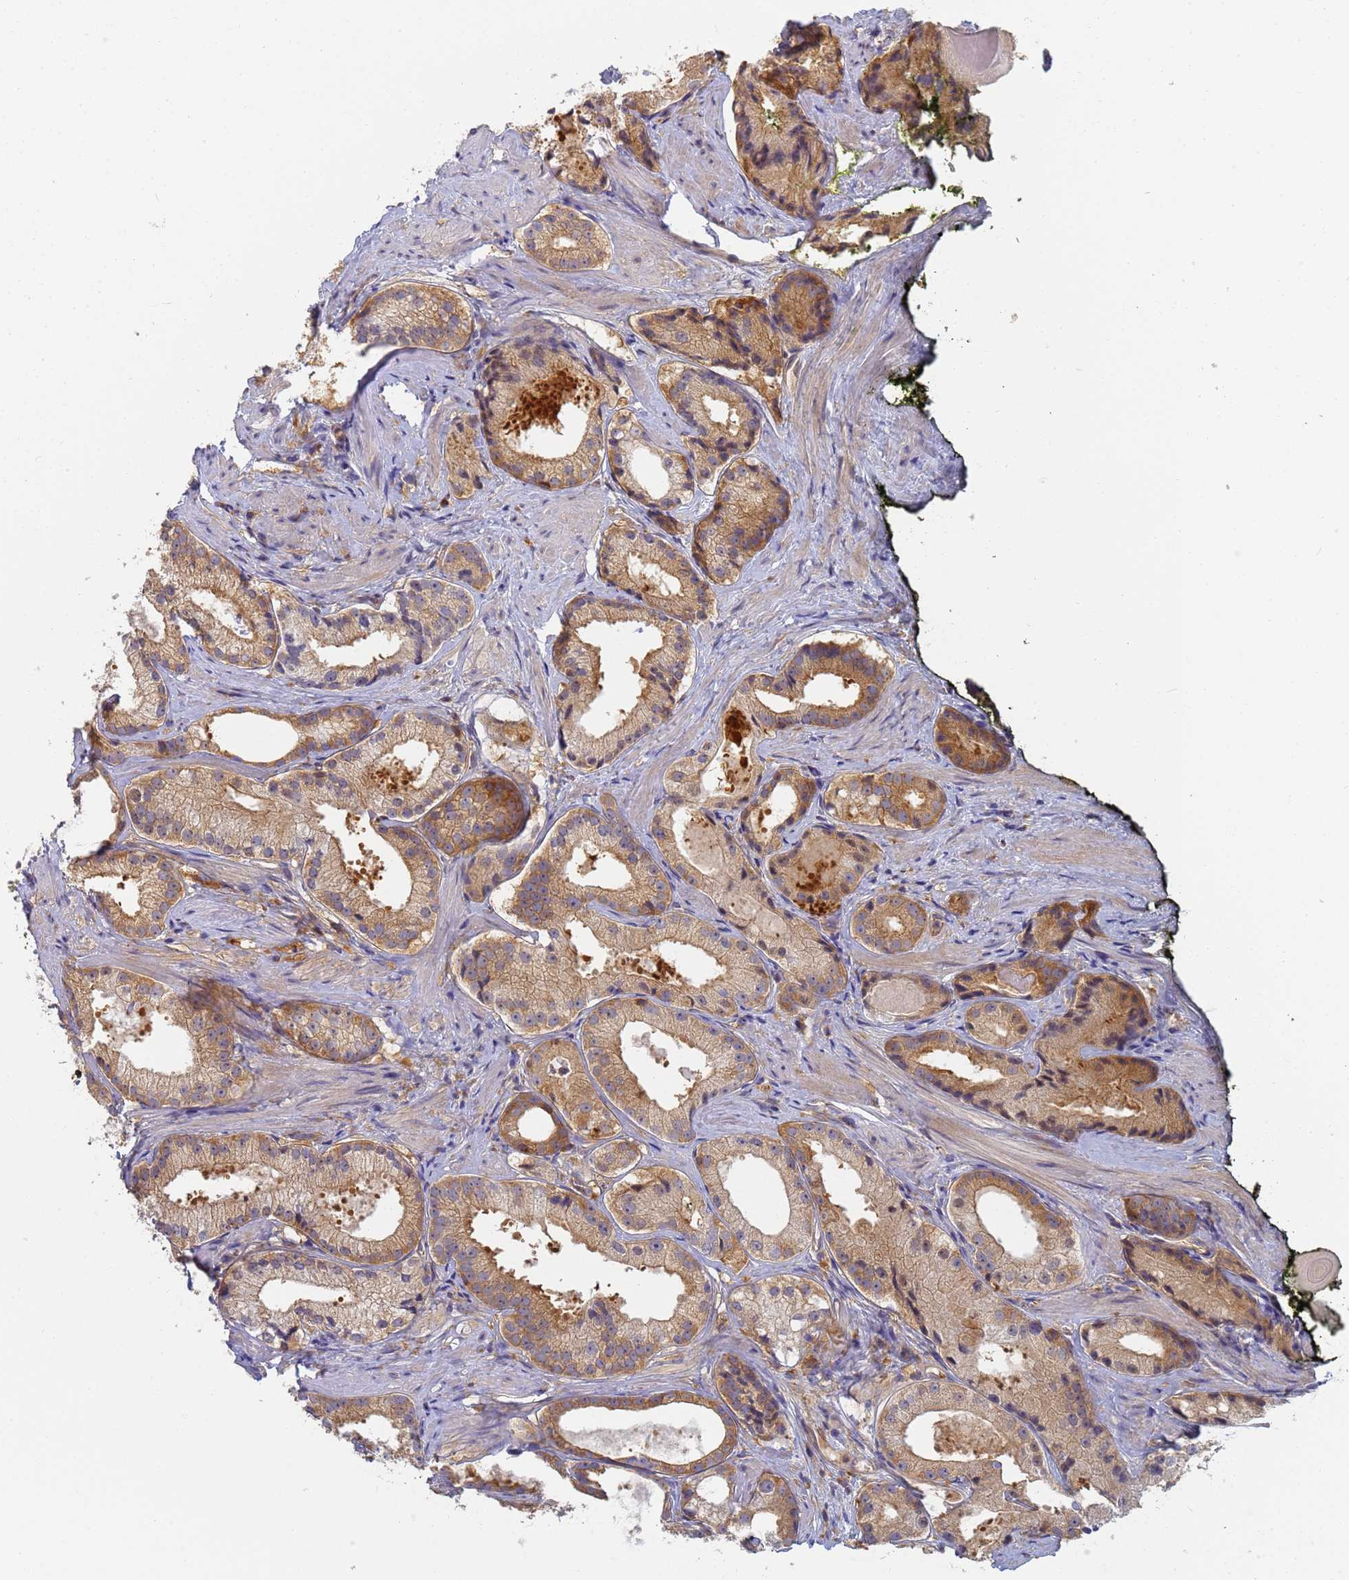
{"staining": {"intensity": "moderate", "quantity": "25%-75%", "location": "cytoplasmic/membranous"}, "tissue": "prostate cancer", "cell_type": "Tumor cells", "image_type": "cancer", "snomed": [{"axis": "morphology", "description": "Adenocarcinoma, Low grade"}, {"axis": "topography", "description": "Prostate"}], "caption": "Prostate cancer (adenocarcinoma (low-grade)) stained with immunohistochemistry displays moderate cytoplasmic/membranous expression in approximately 25%-75% of tumor cells. (IHC, brightfield microscopy, high magnification).", "gene": "SHARPIN", "patient": {"sex": "male", "age": 57}}